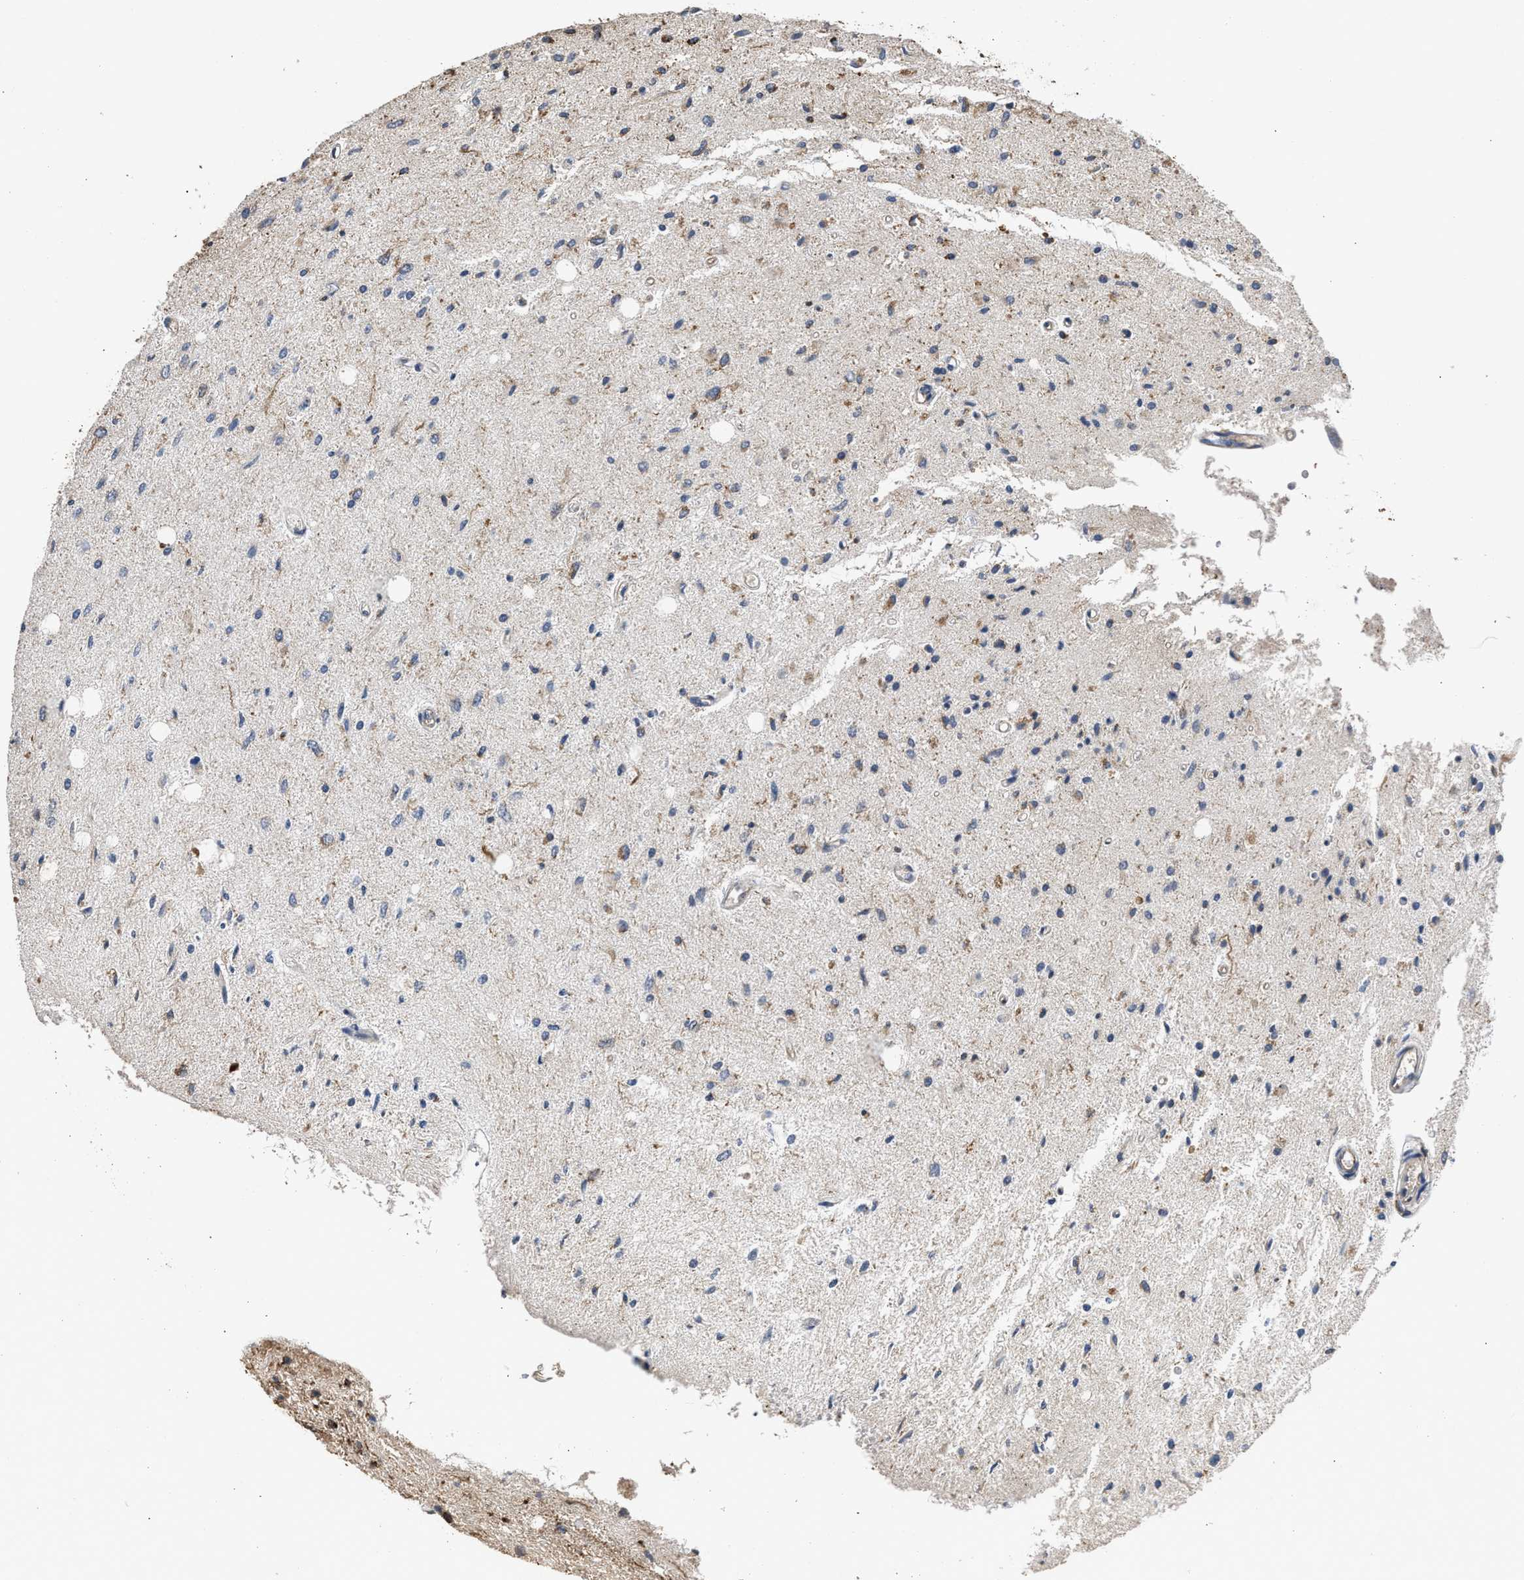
{"staining": {"intensity": "moderate", "quantity": ">75%", "location": "cytoplasmic/membranous"}, "tissue": "glioma", "cell_type": "Tumor cells", "image_type": "cancer", "snomed": [{"axis": "morphology", "description": "Glioma, malignant, Low grade"}, {"axis": "topography", "description": "Brain"}], "caption": "IHC (DAB (3,3'-diaminobenzidine)) staining of glioma reveals moderate cytoplasmic/membranous protein staining in about >75% of tumor cells. The protein of interest is shown in brown color, while the nuclei are stained blue.", "gene": "CTSV", "patient": {"sex": "male", "age": 77}}